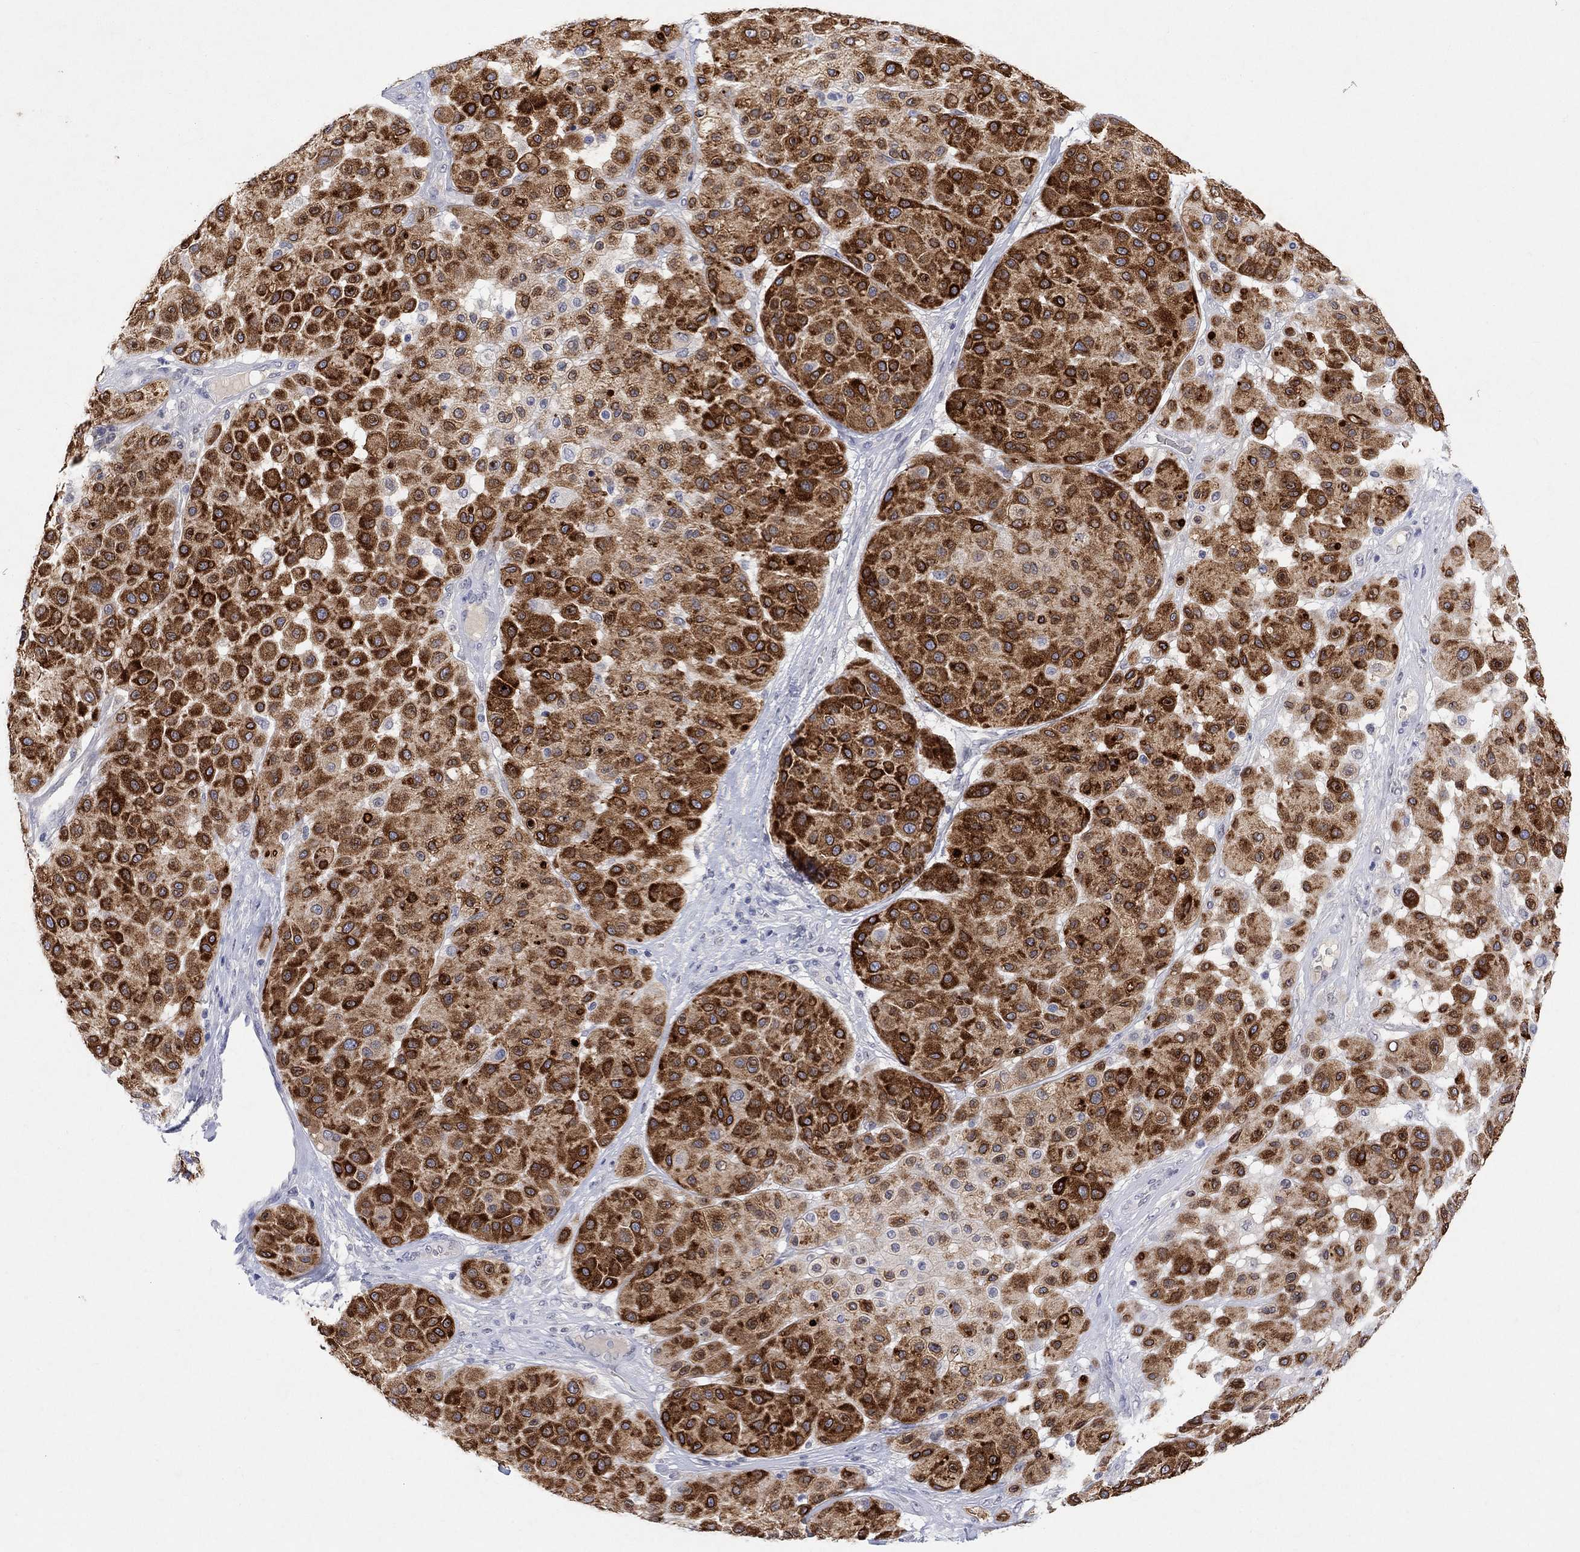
{"staining": {"intensity": "strong", "quantity": "25%-75%", "location": "cytoplasmic/membranous"}, "tissue": "melanoma", "cell_type": "Tumor cells", "image_type": "cancer", "snomed": [{"axis": "morphology", "description": "Malignant melanoma, Metastatic site"}, {"axis": "topography", "description": "Smooth muscle"}], "caption": "Malignant melanoma (metastatic site) tissue exhibits strong cytoplasmic/membranous staining in about 25%-75% of tumor cells", "gene": "TYR", "patient": {"sex": "male", "age": 41}}